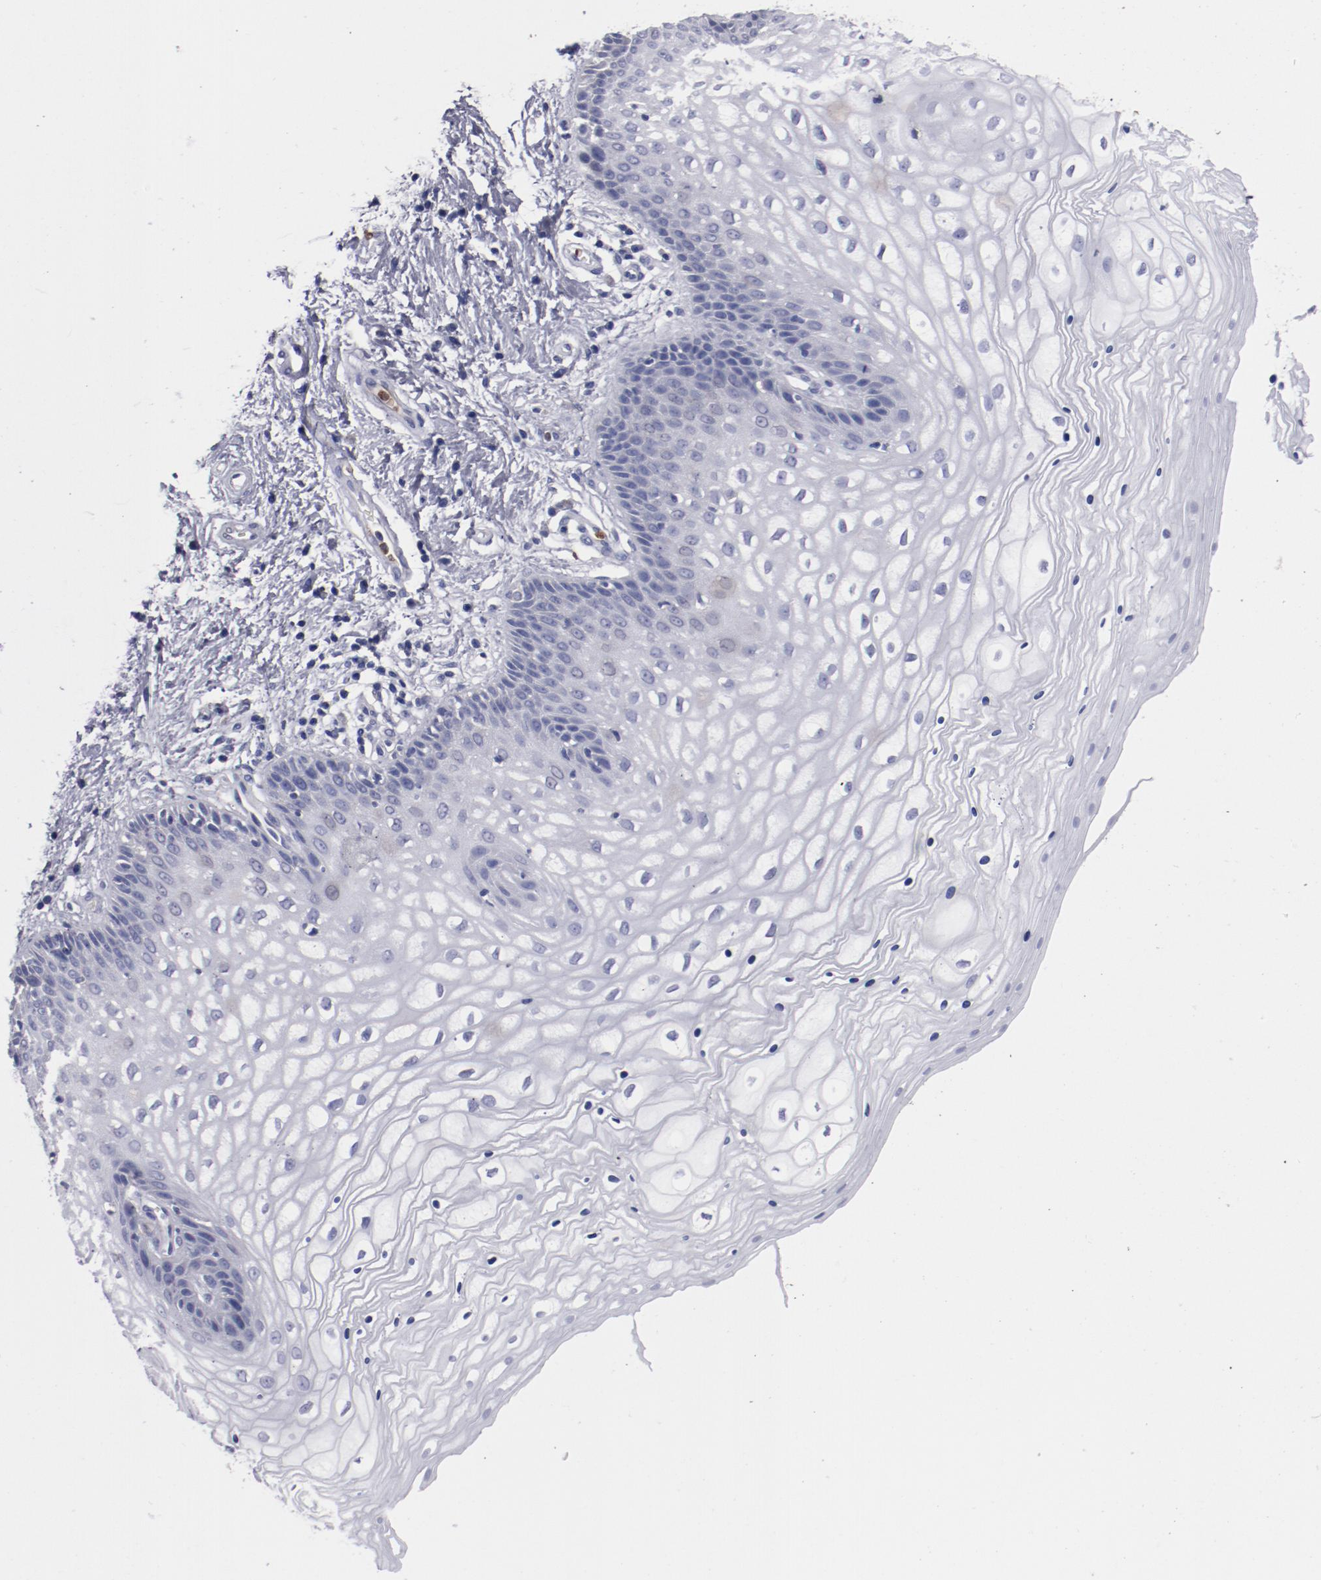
{"staining": {"intensity": "weak", "quantity": "<25%", "location": "cytoplasmic/membranous"}, "tissue": "vagina", "cell_type": "Squamous epithelial cells", "image_type": "normal", "snomed": [{"axis": "morphology", "description": "Normal tissue, NOS"}, {"axis": "topography", "description": "Vagina"}], "caption": "Vagina stained for a protein using immunohistochemistry displays no positivity squamous epithelial cells.", "gene": "FGR", "patient": {"sex": "female", "age": 34}}